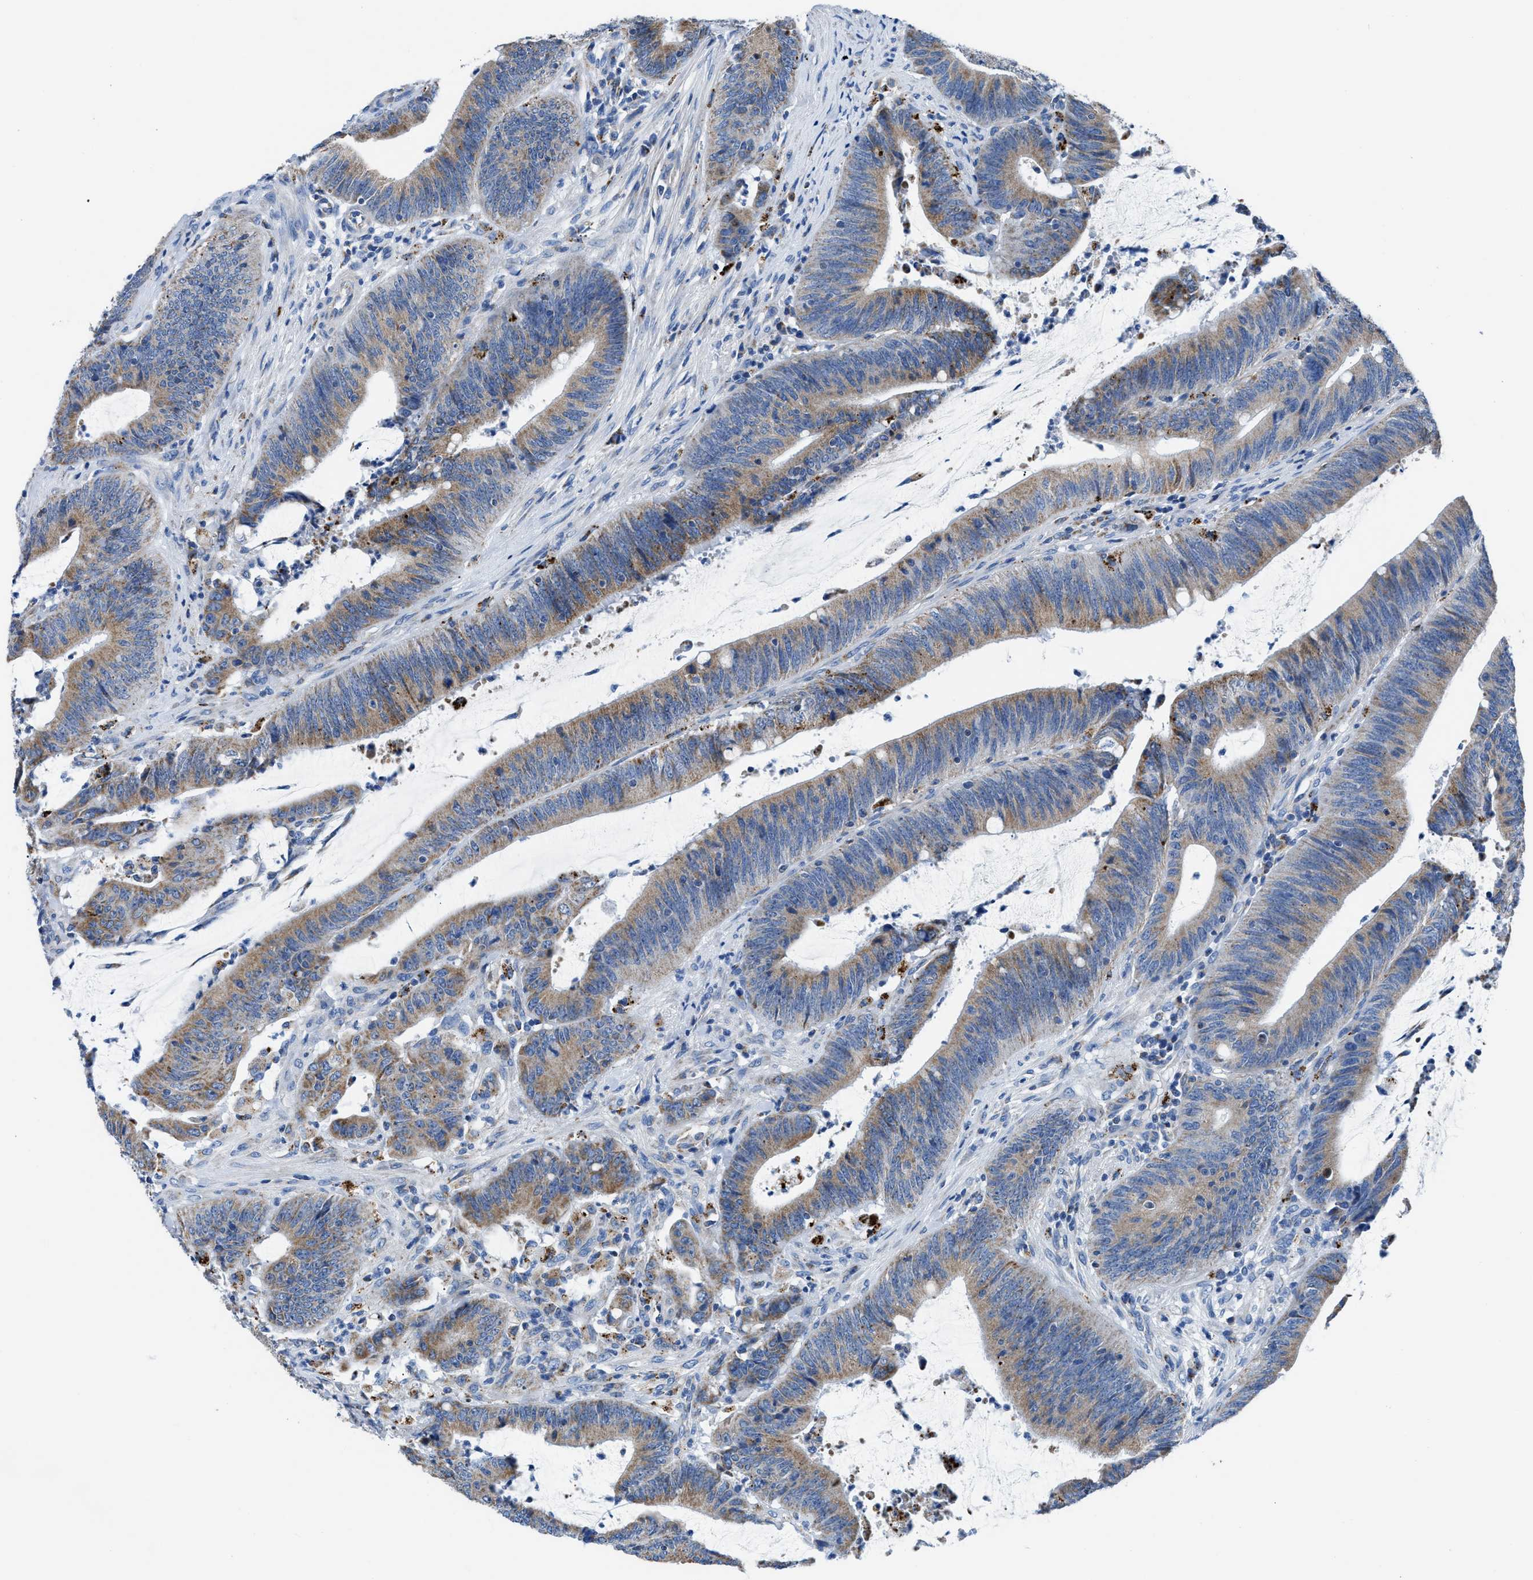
{"staining": {"intensity": "moderate", "quantity": ">75%", "location": "cytoplasmic/membranous"}, "tissue": "colorectal cancer", "cell_type": "Tumor cells", "image_type": "cancer", "snomed": [{"axis": "morphology", "description": "Normal tissue, NOS"}, {"axis": "morphology", "description": "Adenocarcinoma, NOS"}, {"axis": "topography", "description": "Rectum"}], "caption": "Immunohistochemistry (IHC) histopathology image of adenocarcinoma (colorectal) stained for a protein (brown), which displays medium levels of moderate cytoplasmic/membranous expression in about >75% of tumor cells.", "gene": "ZDHHC3", "patient": {"sex": "female", "age": 66}}